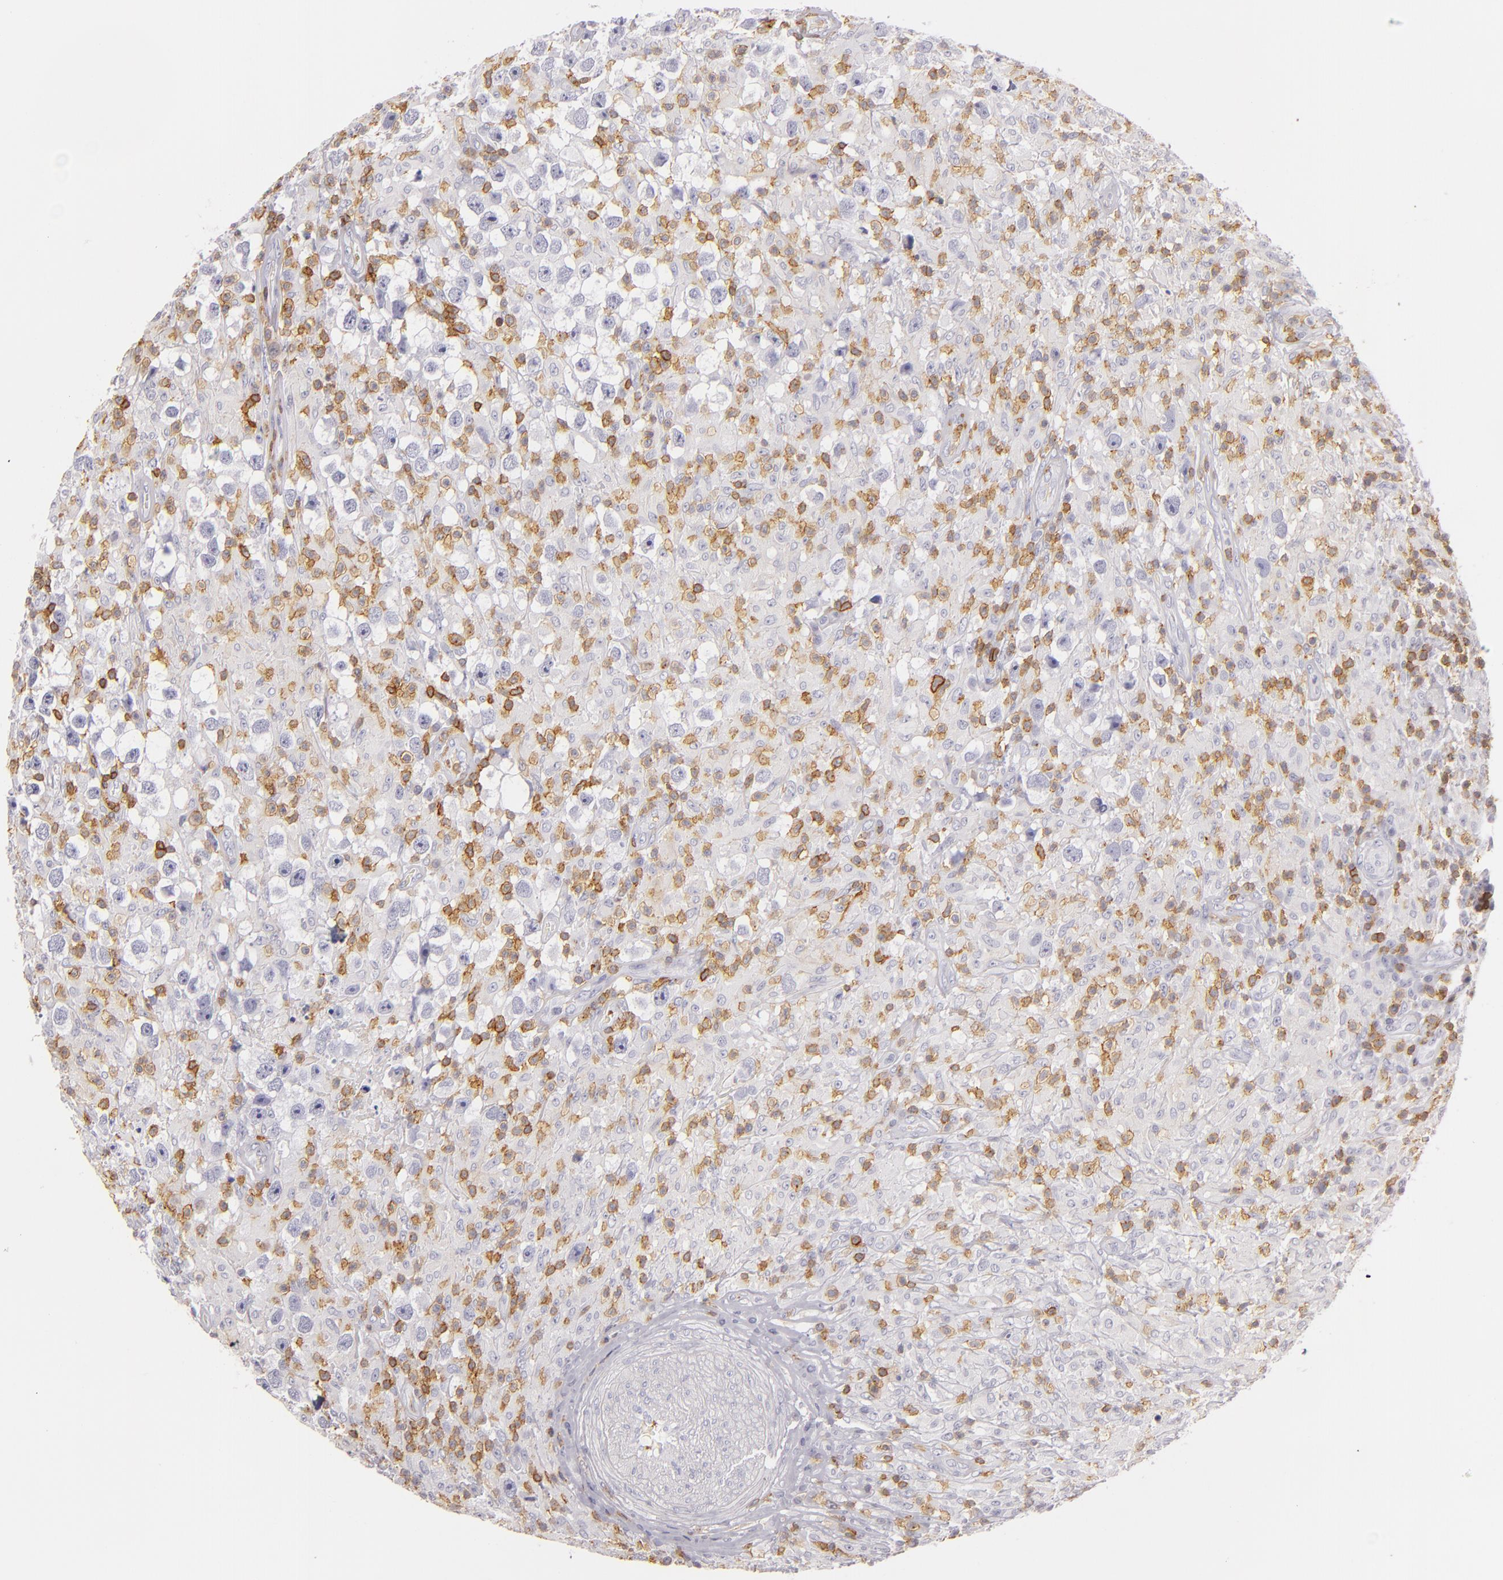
{"staining": {"intensity": "negative", "quantity": "none", "location": "none"}, "tissue": "testis cancer", "cell_type": "Tumor cells", "image_type": "cancer", "snomed": [{"axis": "morphology", "description": "Seminoma, NOS"}, {"axis": "topography", "description": "Testis"}], "caption": "Immunohistochemistry (IHC) micrograph of neoplastic tissue: human testis seminoma stained with DAB demonstrates no significant protein expression in tumor cells.", "gene": "LAT", "patient": {"sex": "male", "age": 34}}